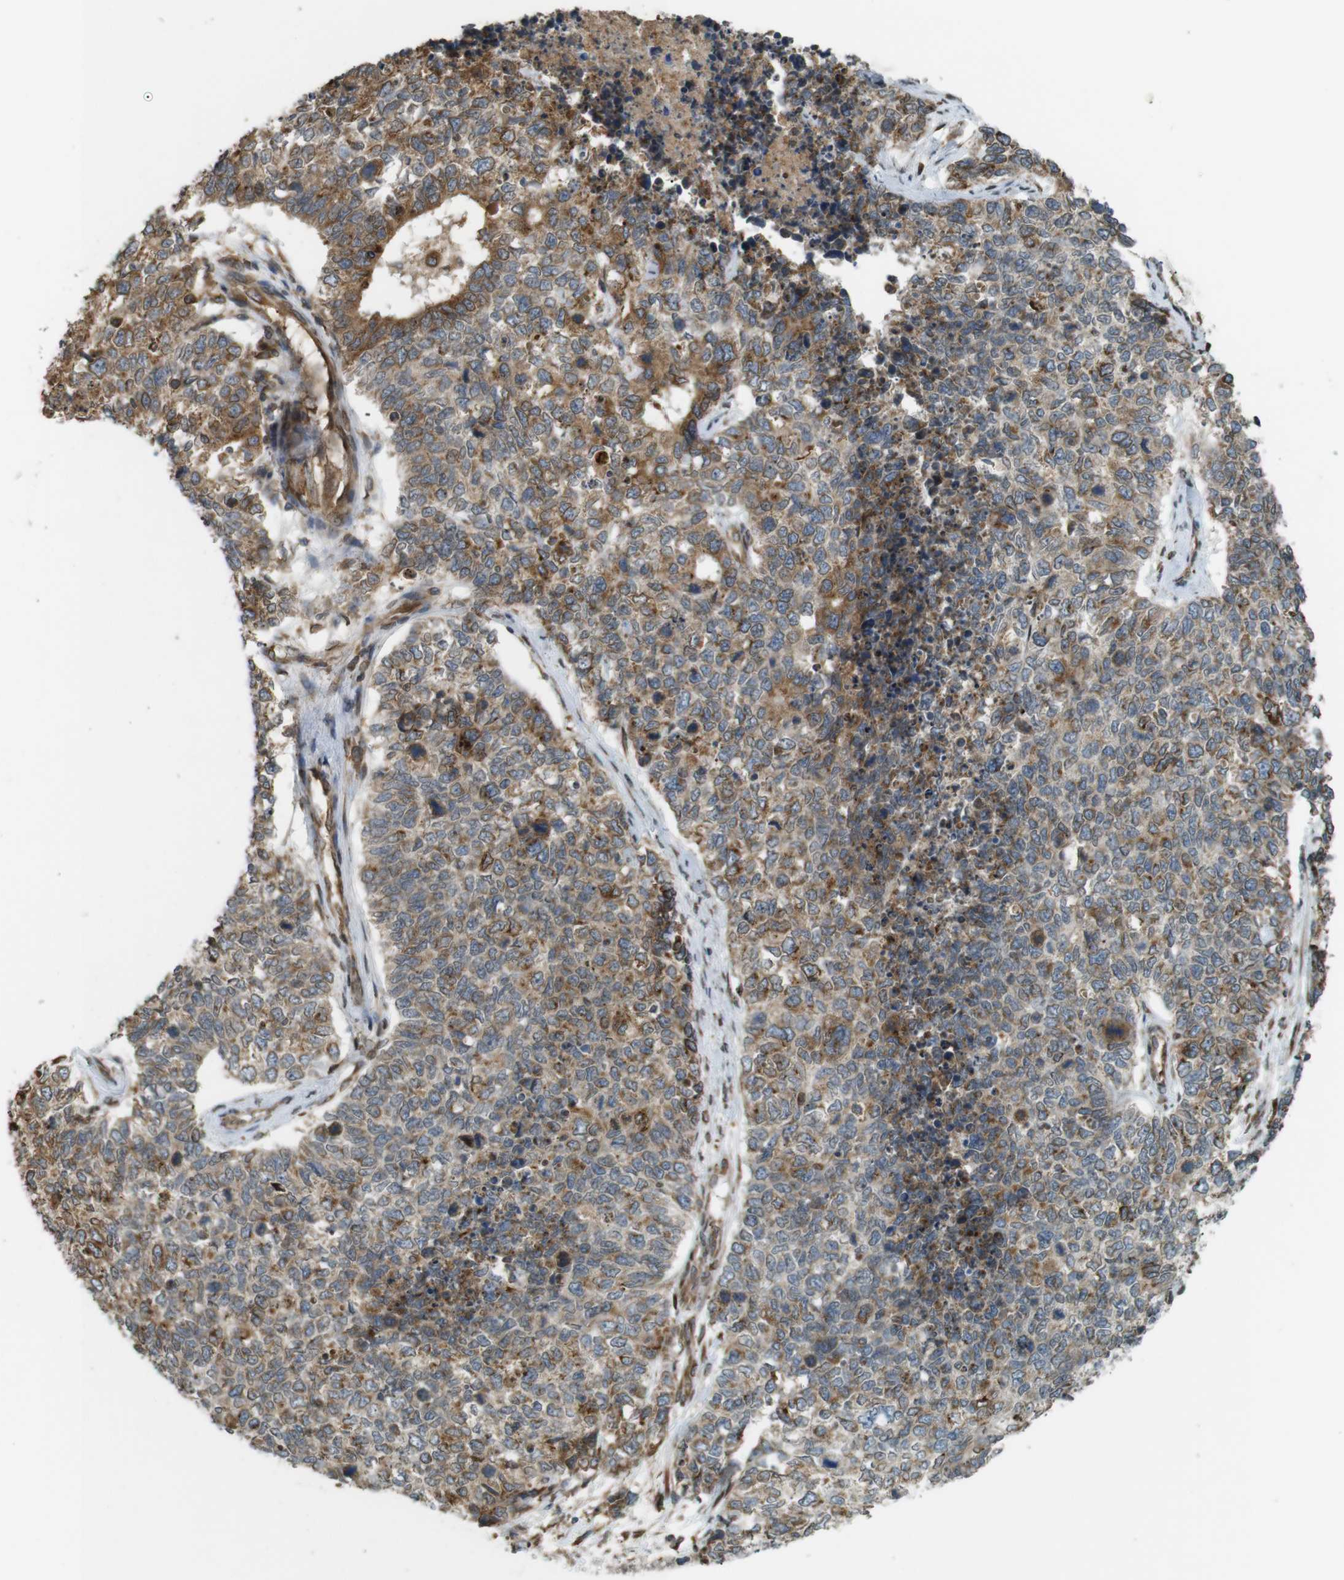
{"staining": {"intensity": "moderate", "quantity": "<25%", "location": "cytoplasmic/membranous"}, "tissue": "cervical cancer", "cell_type": "Tumor cells", "image_type": "cancer", "snomed": [{"axis": "morphology", "description": "Squamous cell carcinoma, NOS"}, {"axis": "topography", "description": "Cervix"}], "caption": "Tumor cells display low levels of moderate cytoplasmic/membranous expression in approximately <25% of cells in human cervical cancer (squamous cell carcinoma).", "gene": "TMED4", "patient": {"sex": "female", "age": 63}}